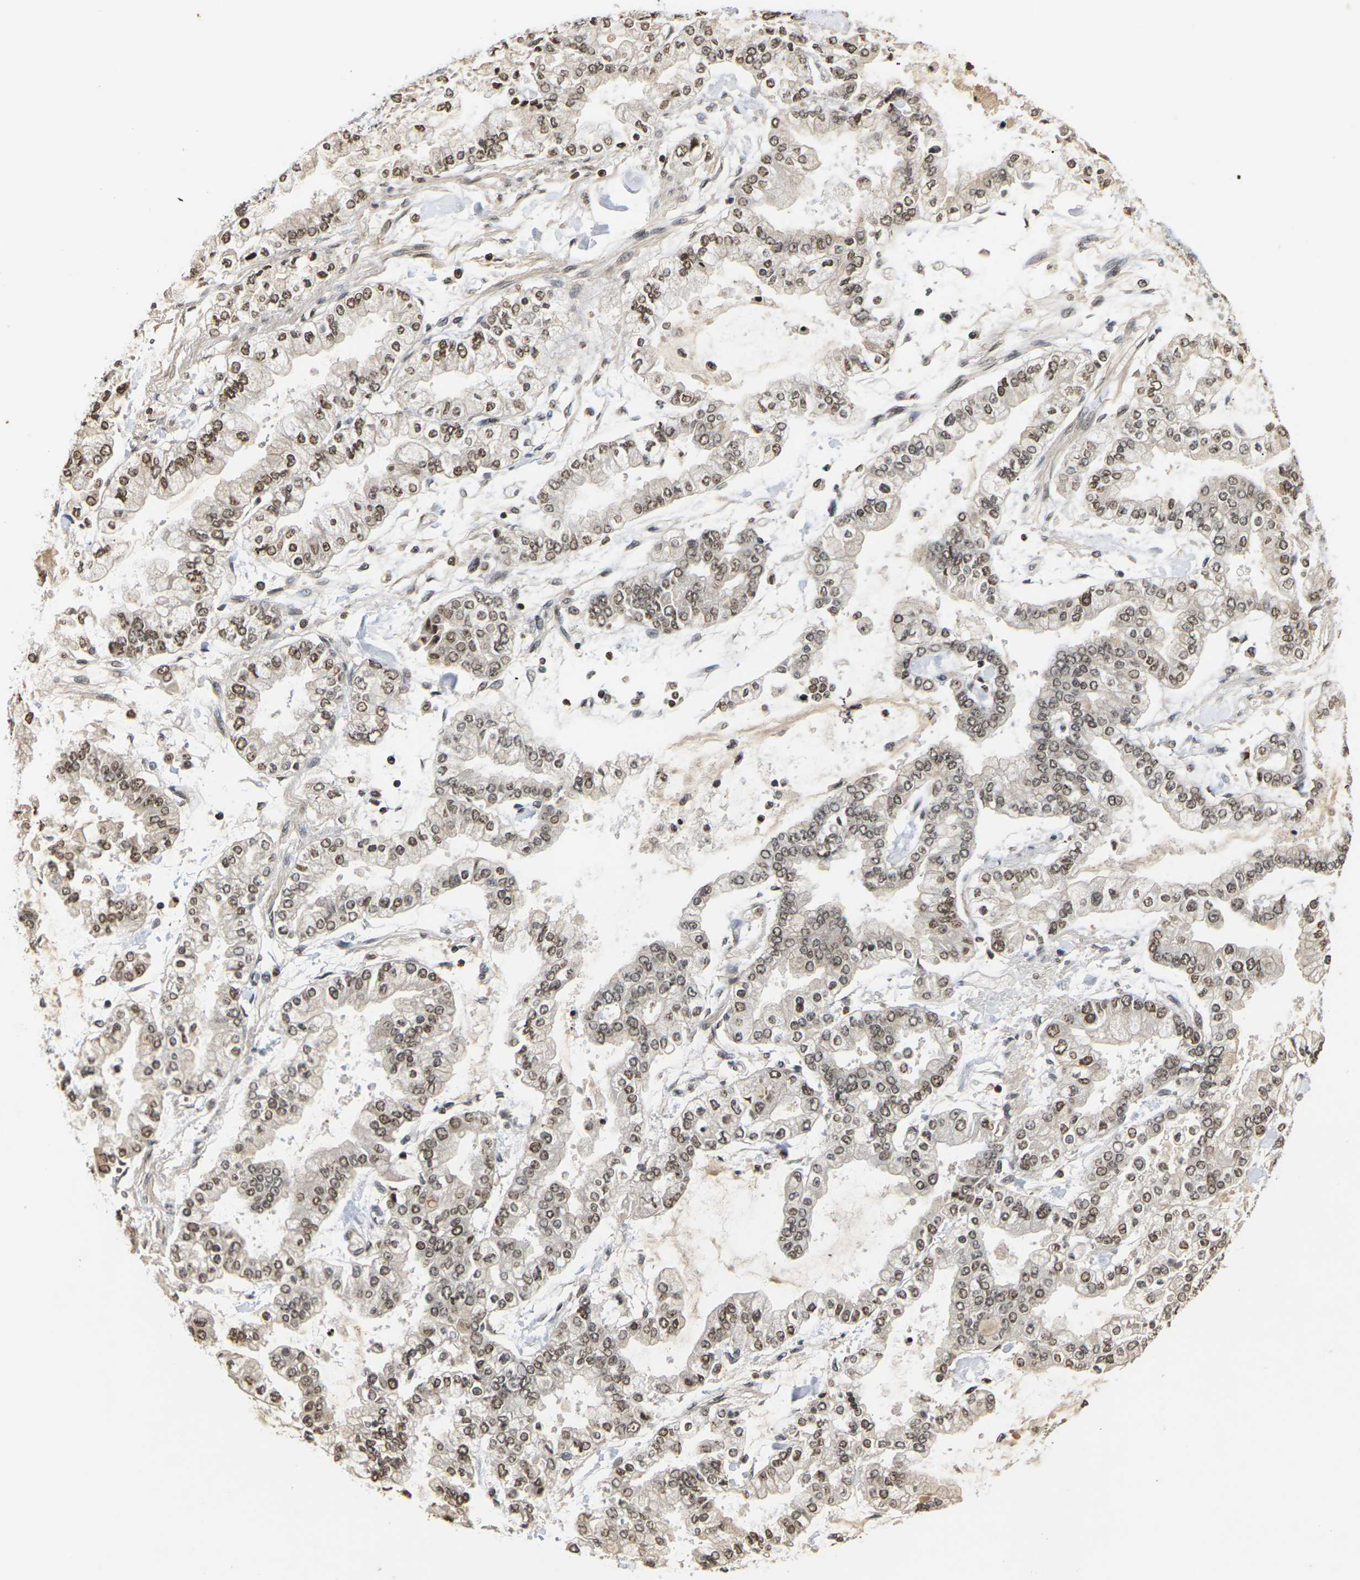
{"staining": {"intensity": "moderate", "quantity": ">75%", "location": "nuclear"}, "tissue": "stomach cancer", "cell_type": "Tumor cells", "image_type": "cancer", "snomed": [{"axis": "morphology", "description": "Normal tissue, NOS"}, {"axis": "morphology", "description": "Adenocarcinoma, NOS"}, {"axis": "topography", "description": "Stomach, upper"}, {"axis": "topography", "description": "Stomach"}], "caption": "Tumor cells show medium levels of moderate nuclear positivity in about >75% of cells in human stomach adenocarcinoma.", "gene": "NELFA", "patient": {"sex": "male", "age": 76}}